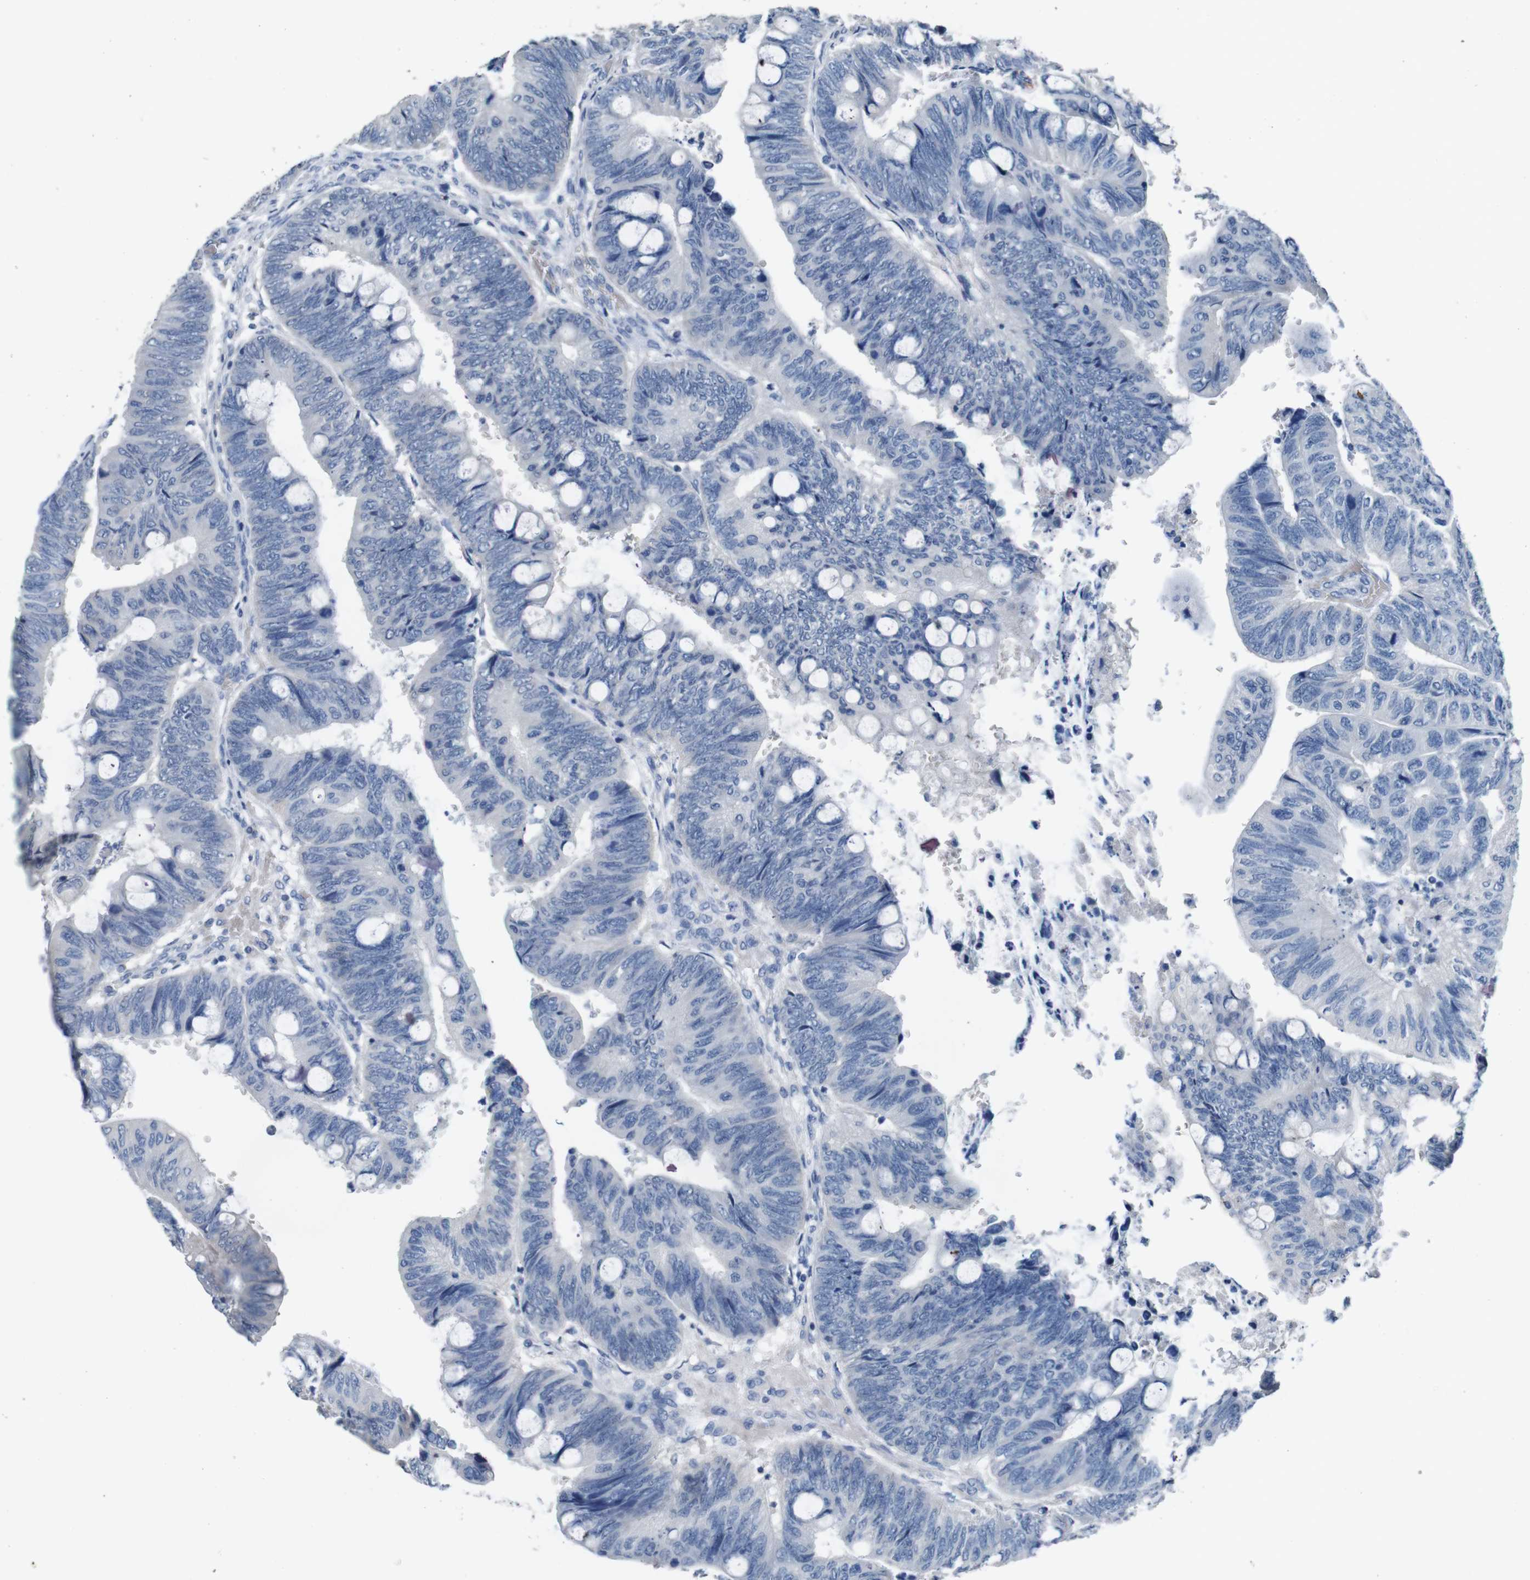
{"staining": {"intensity": "negative", "quantity": "none", "location": "none"}, "tissue": "colorectal cancer", "cell_type": "Tumor cells", "image_type": "cancer", "snomed": [{"axis": "morphology", "description": "Normal tissue, NOS"}, {"axis": "morphology", "description": "Adenocarcinoma, NOS"}, {"axis": "topography", "description": "Rectum"}, {"axis": "topography", "description": "Peripheral nerve tissue"}], "caption": "Tumor cells show no significant staining in adenocarcinoma (colorectal).", "gene": "SLC2A8", "patient": {"sex": "male", "age": 92}}